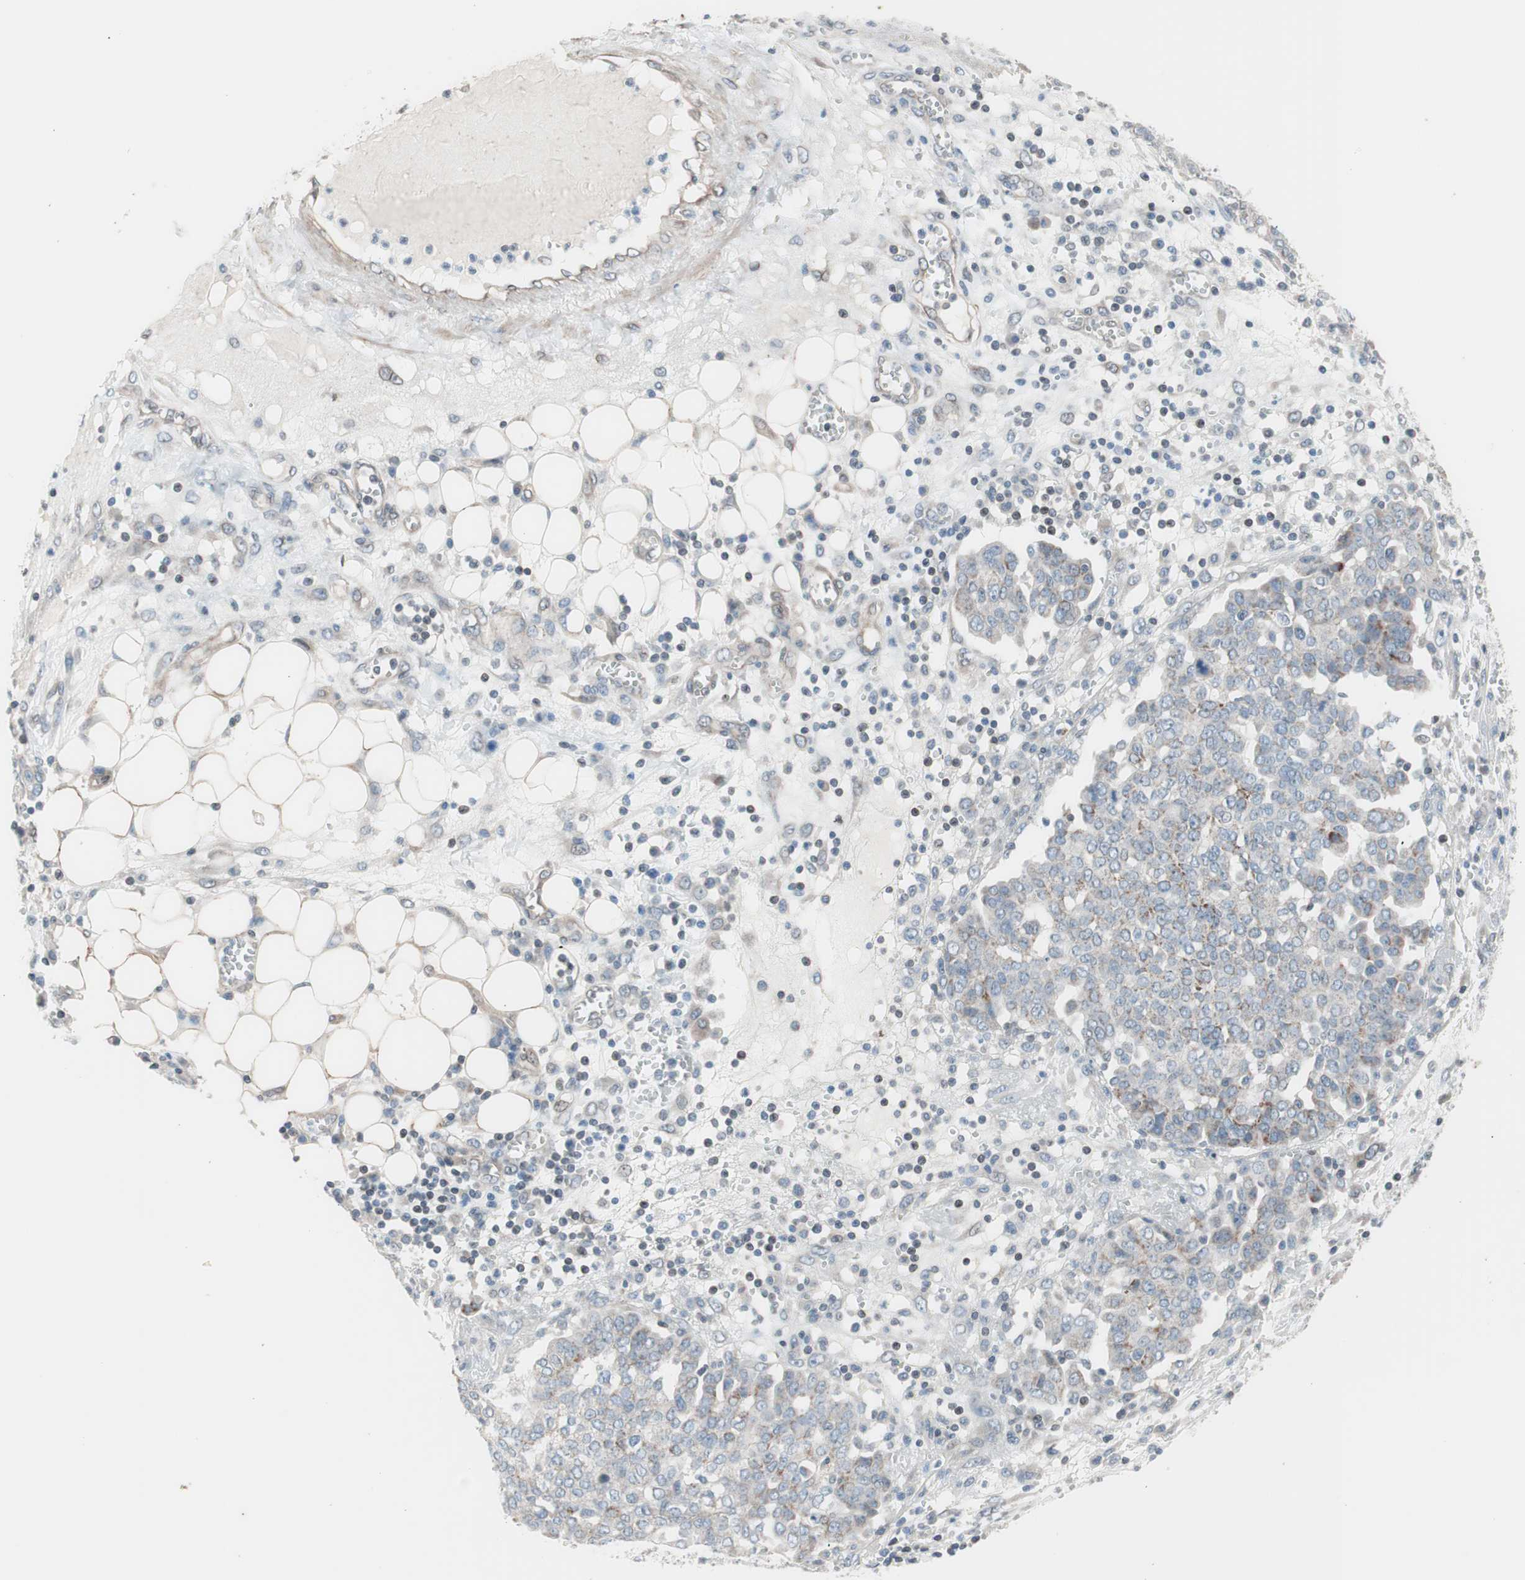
{"staining": {"intensity": "weak", "quantity": "25%-75%", "location": "cytoplasmic/membranous"}, "tissue": "ovarian cancer", "cell_type": "Tumor cells", "image_type": "cancer", "snomed": [{"axis": "morphology", "description": "Cystadenocarcinoma, serous, NOS"}, {"axis": "topography", "description": "Soft tissue"}, {"axis": "topography", "description": "Ovary"}], "caption": "An immunohistochemistry (IHC) histopathology image of tumor tissue is shown. Protein staining in brown highlights weak cytoplasmic/membranous positivity in serous cystadenocarcinoma (ovarian) within tumor cells.", "gene": "ARNT2", "patient": {"sex": "female", "age": 57}}